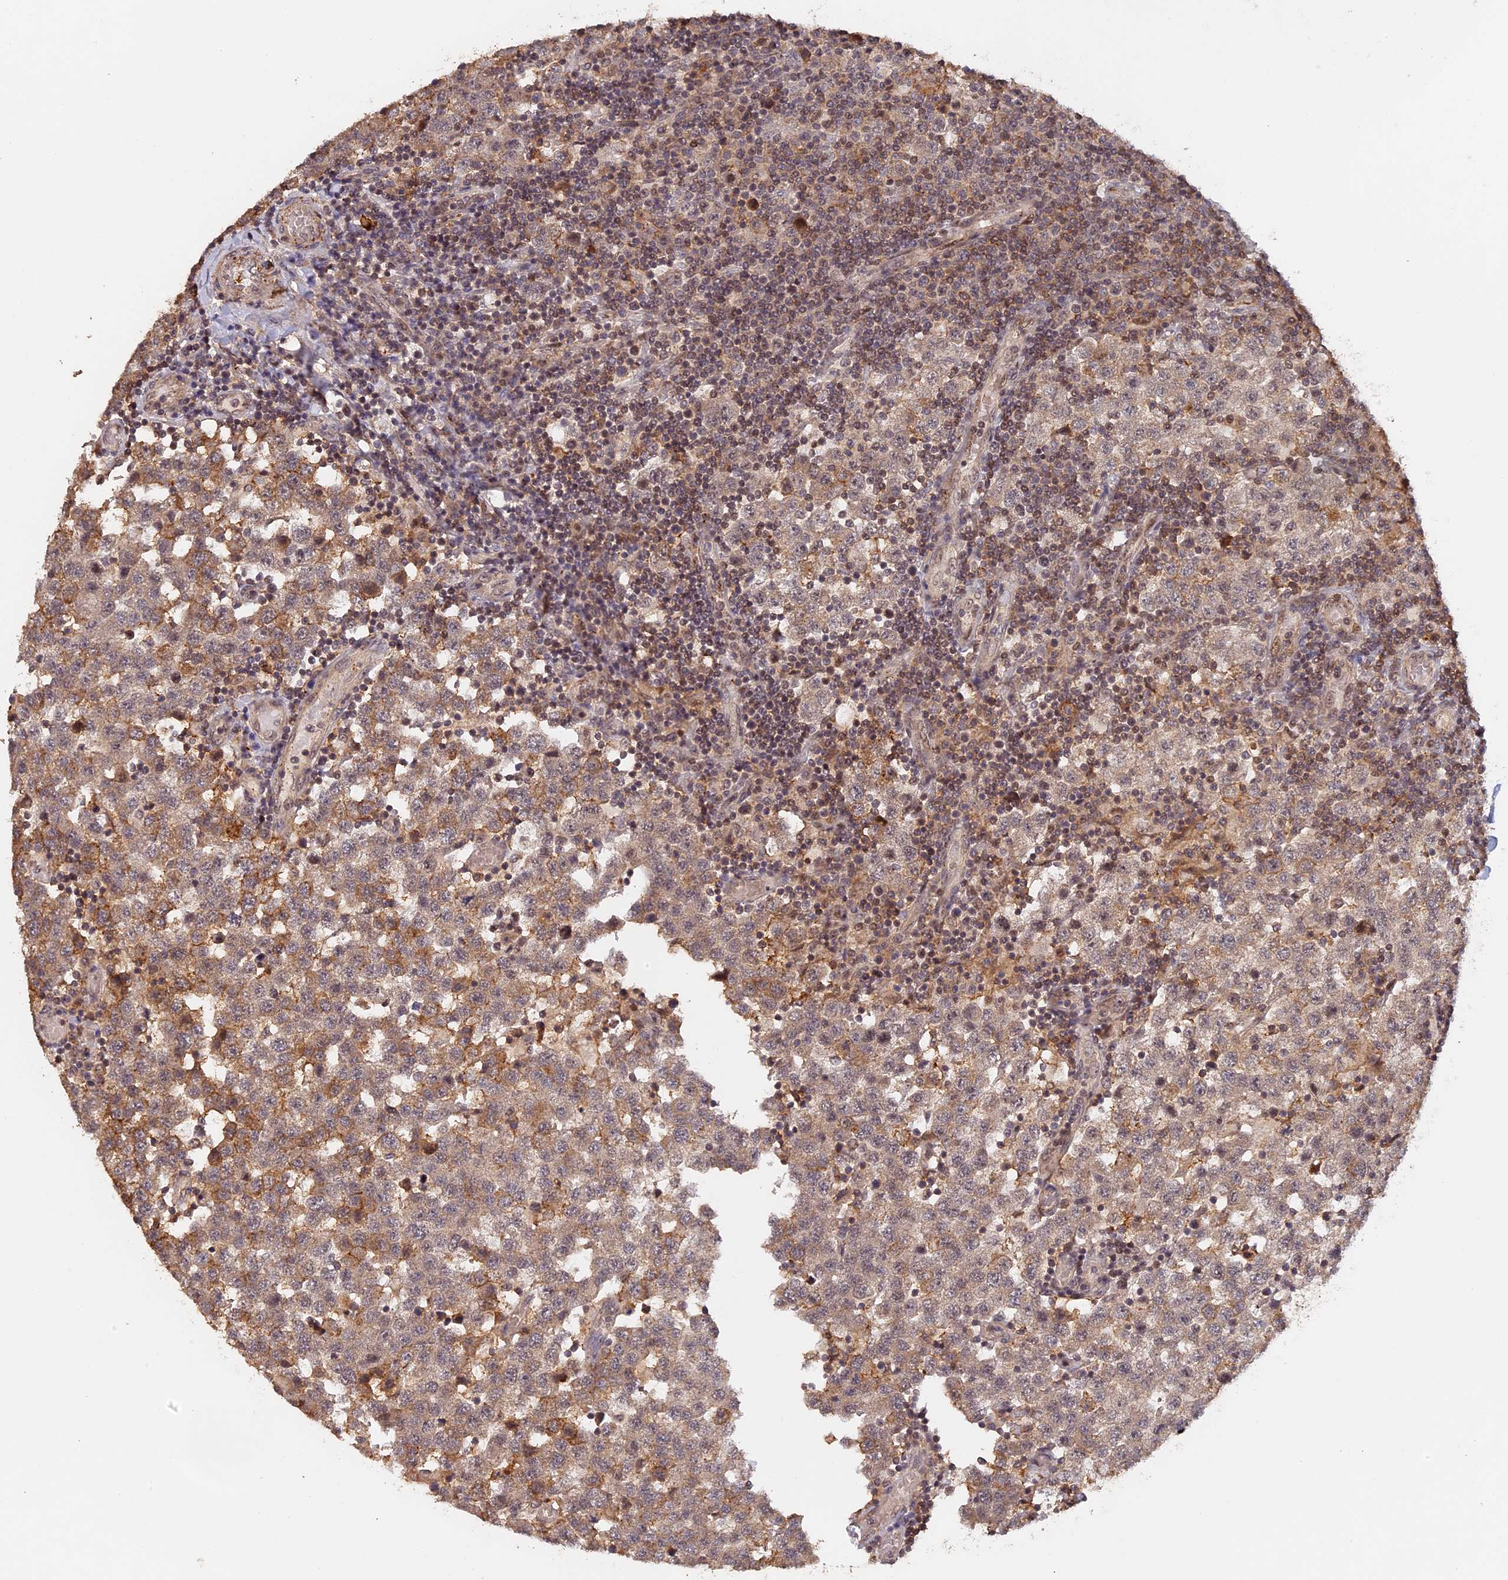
{"staining": {"intensity": "moderate", "quantity": "<25%", "location": "cytoplasmic/membranous,nuclear"}, "tissue": "testis cancer", "cell_type": "Tumor cells", "image_type": "cancer", "snomed": [{"axis": "morphology", "description": "Seminoma, NOS"}, {"axis": "topography", "description": "Testis"}], "caption": "Moderate cytoplasmic/membranous and nuclear protein positivity is appreciated in about <25% of tumor cells in testis cancer.", "gene": "MYBL2", "patient": {"sex": "male", "age": 34}}